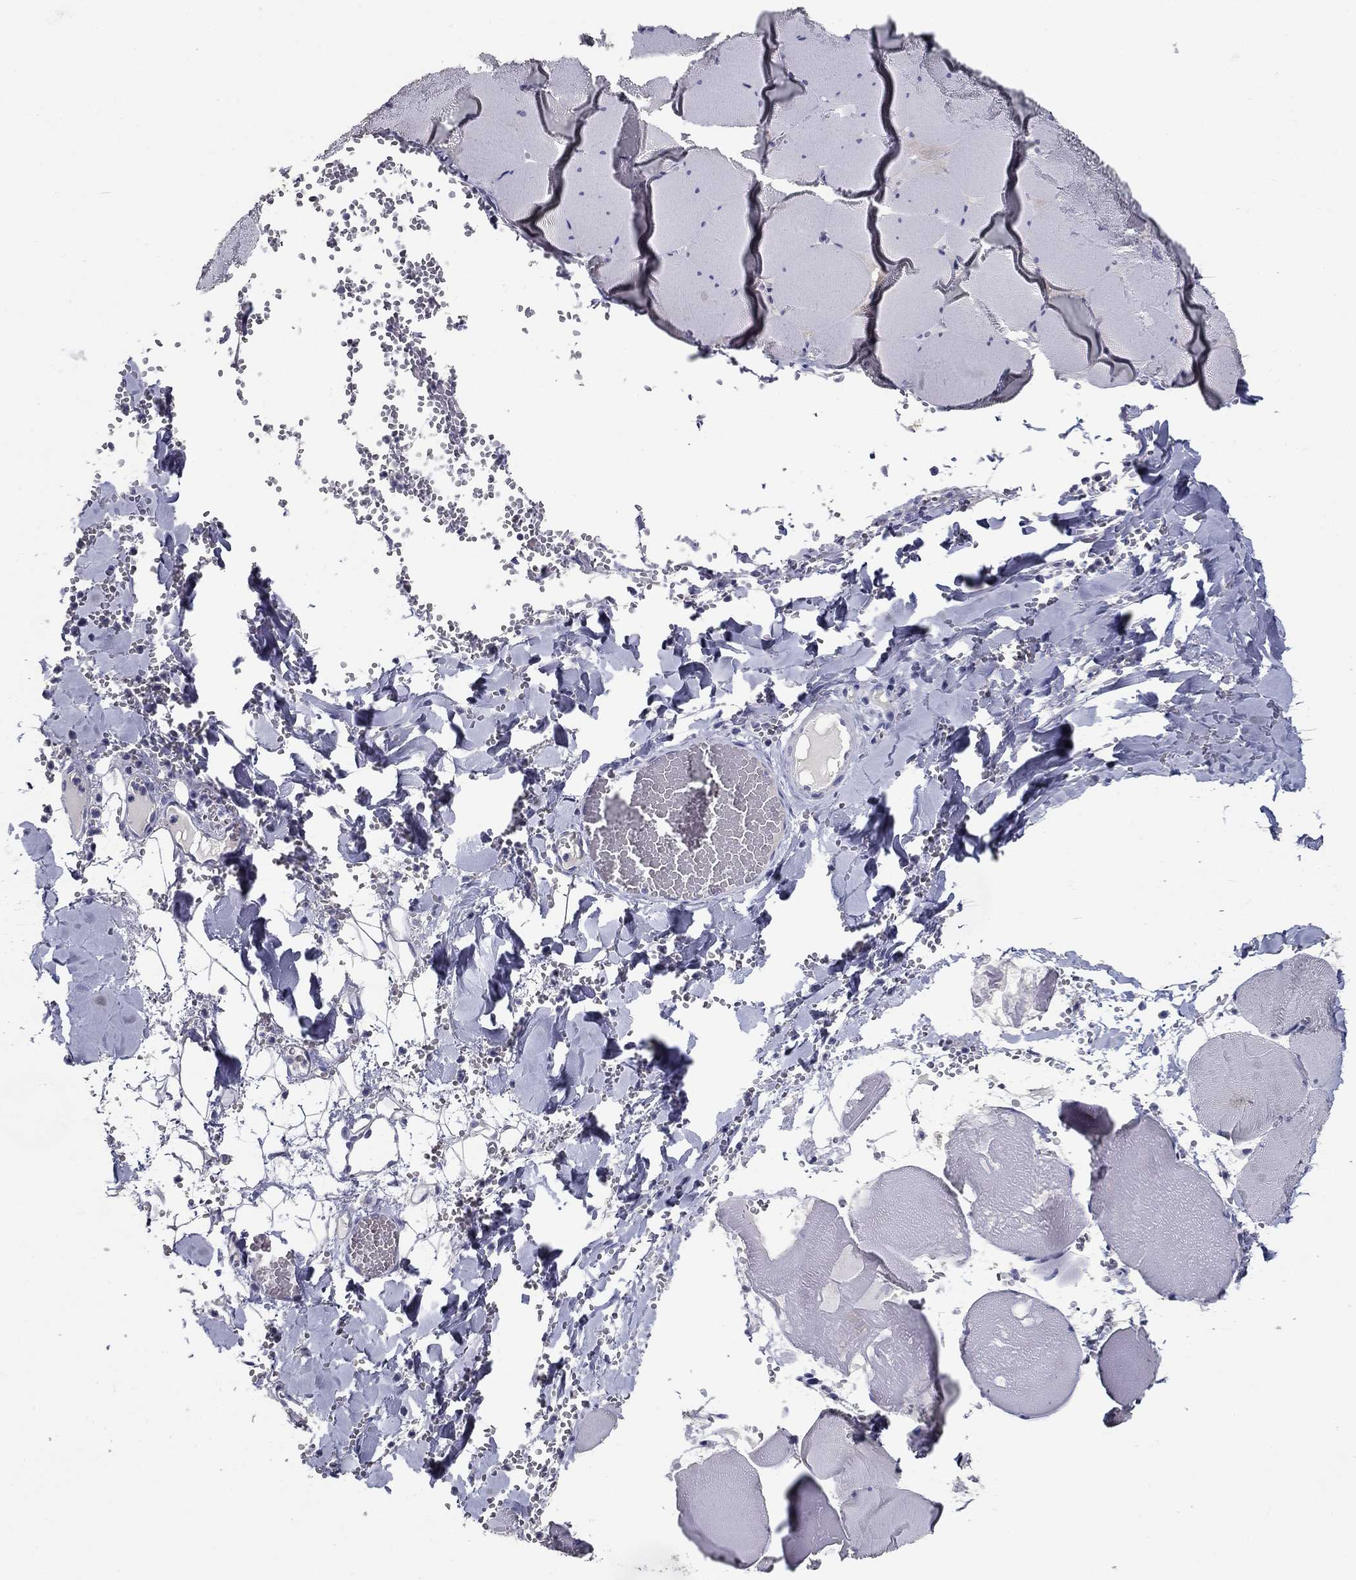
{"staining": {"intensity": "negative", "quantity": "none", "location": "none"}, "tissue": "skeletal muscle", "cell_type": "Myocytes", "image_type": "normal", "snomed": [{"axis": "morphology", "description": "Normal tissue, NOS"}, {"axis": "morphology", "description": "Malignant melanoma, Metastatic site"}, {"axis": "topography", "description": "Skeletal muscle"}], "caption": "An immunohistochemistry (IHC) photomicrograph of normal skeletal muscle is shown. There is no staining in myocytes of skeletal muscle. The staining is performed using DAB (3,3'-diaminobenzidine) brown chromogen with nuclei counter-stained in using hematoxylin.", "gene": "POMC", "patient": {"sex": "male", "age": 50}}